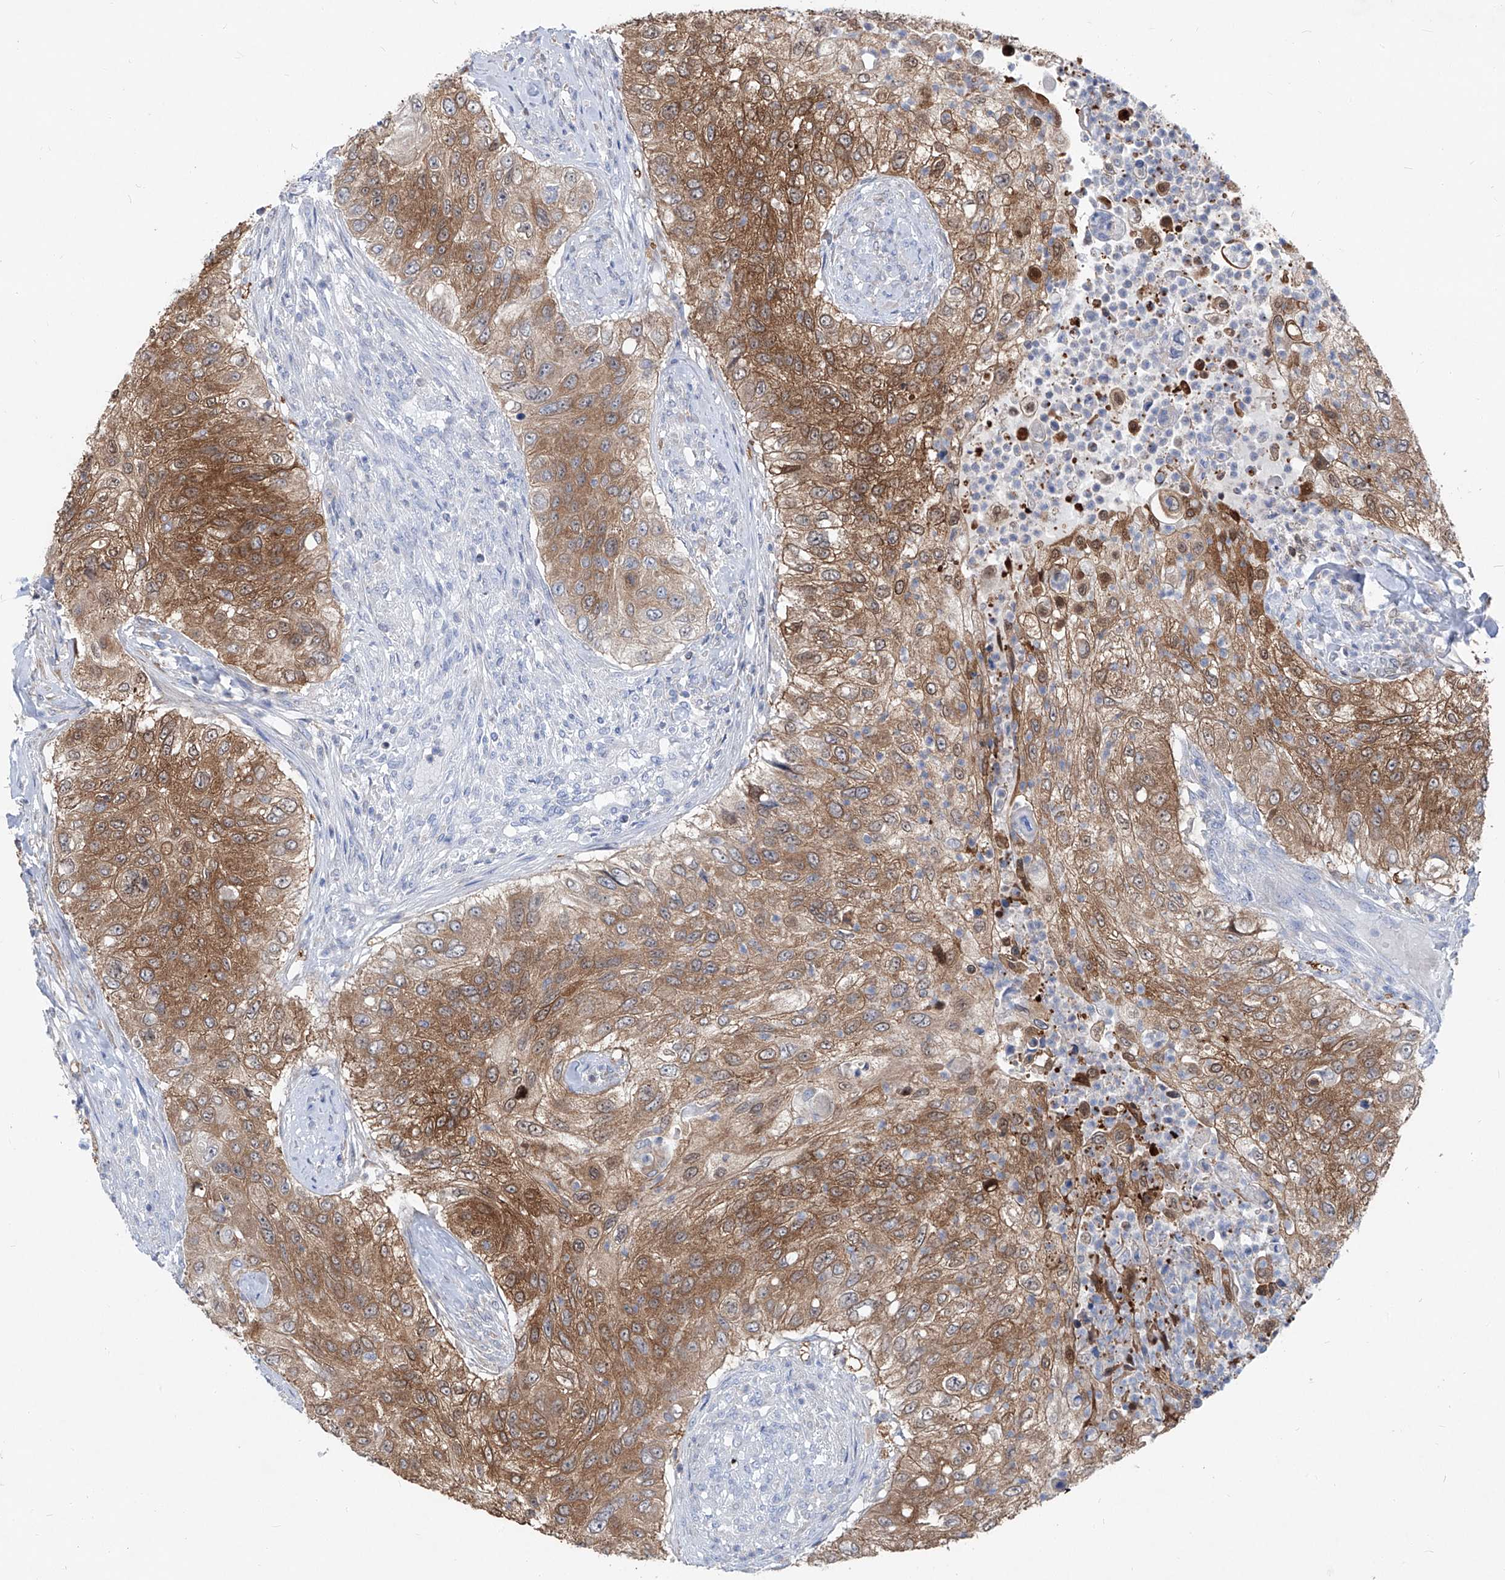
{"staining": {"intensity": "moderate", "quantity": ">75%", "location": "cytoplasmic/membranous"}, "tissue": "urothelial cancer", "cell_type": "Tumor cells", "image_type": "cancer", "snomed": [{"axis": "morphology", "description": "Urothelial carcinoma, High grade"}, {"axis": "topography", "description": "Urinary bladder"}], "caption": "Immunohistochemical staining of urothelial carcinoma (high-grade) exhibits moderate cytoplasmic/membranous protein expression in about >75% of tumor cells.", "gene": "UFL1", "patient": {"sex": "female", "age": 60}}